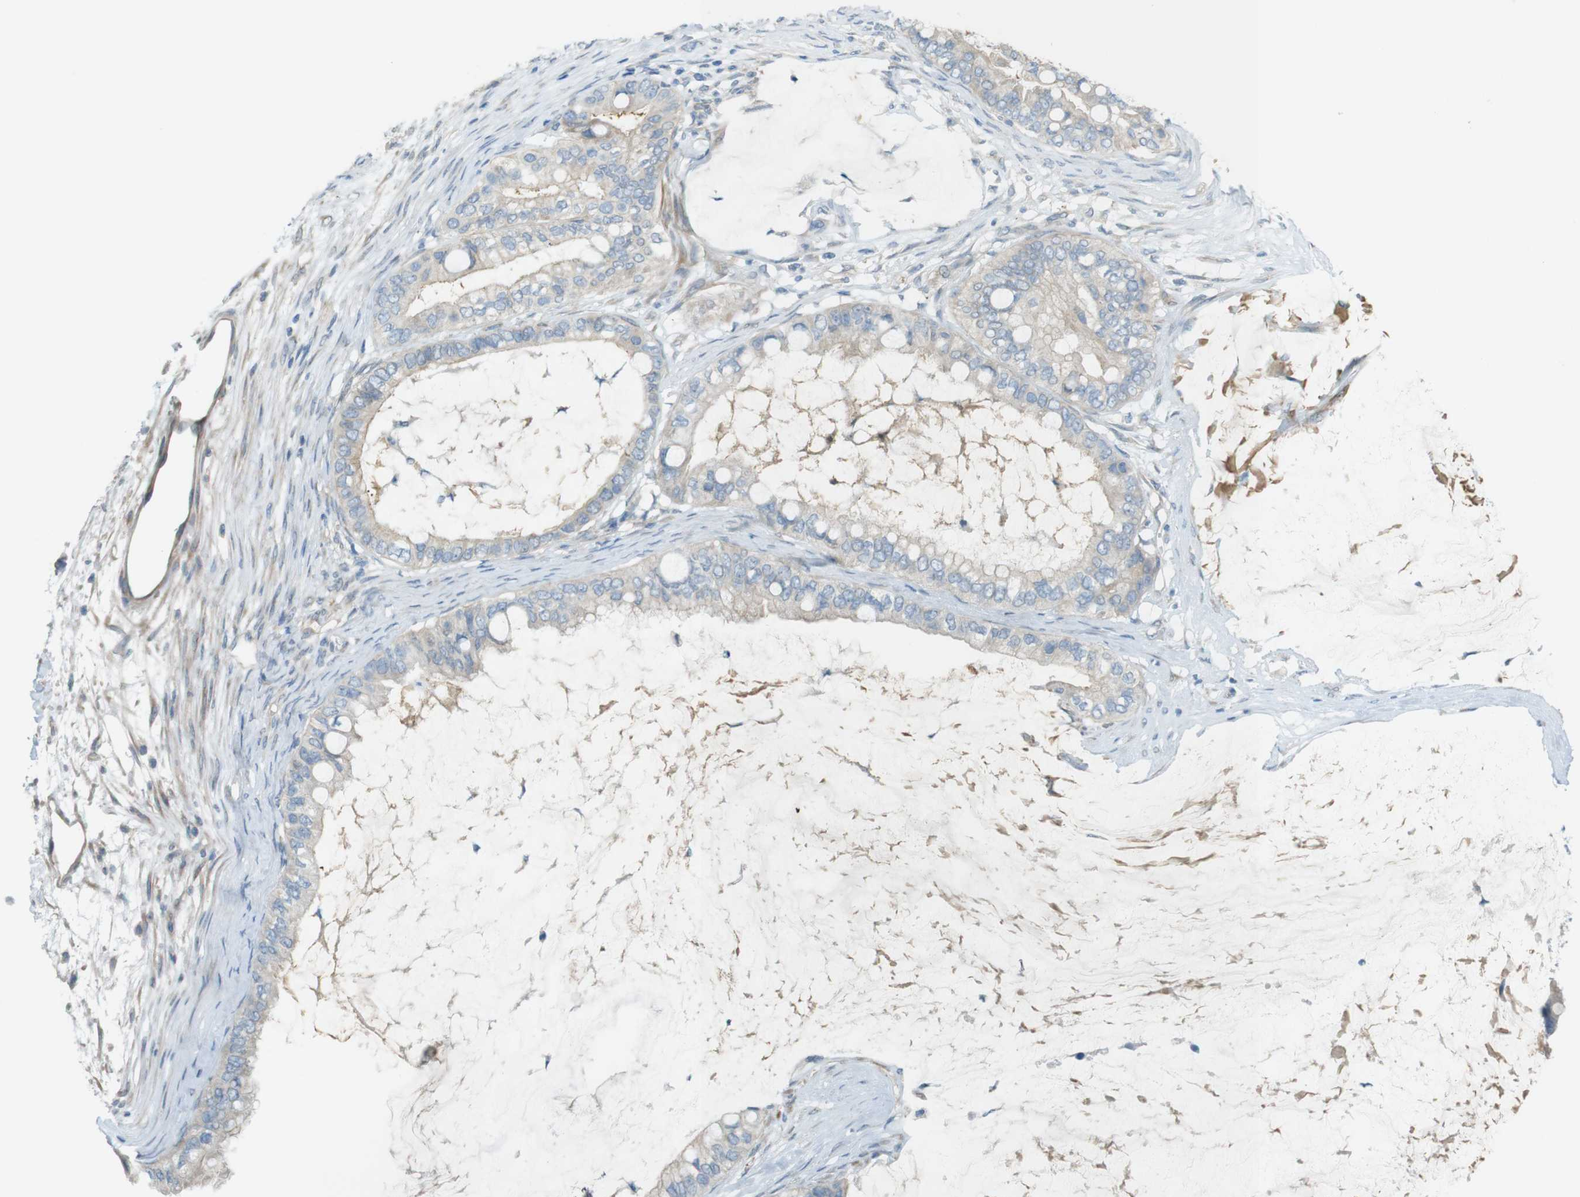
{"staining": {"intensity": "weak", "quantity": "<25%", "location": "cytoplasmic/membranous"}, "tissue": "ovarian cancer", "cell_type": "Tumor cells", "image_type": "cancer", "snomed": [{"axis": "morphology", "description": "Cystadenocarcinoma, mucinous, NOS"}, {"axis": "topography", "description": "Ovary"}], "caption": "Tumor cells show no significant protein expression in ovarian cancer.", "gene": "TMEM41B", "patient": {"sex": "female", "age": 80}}